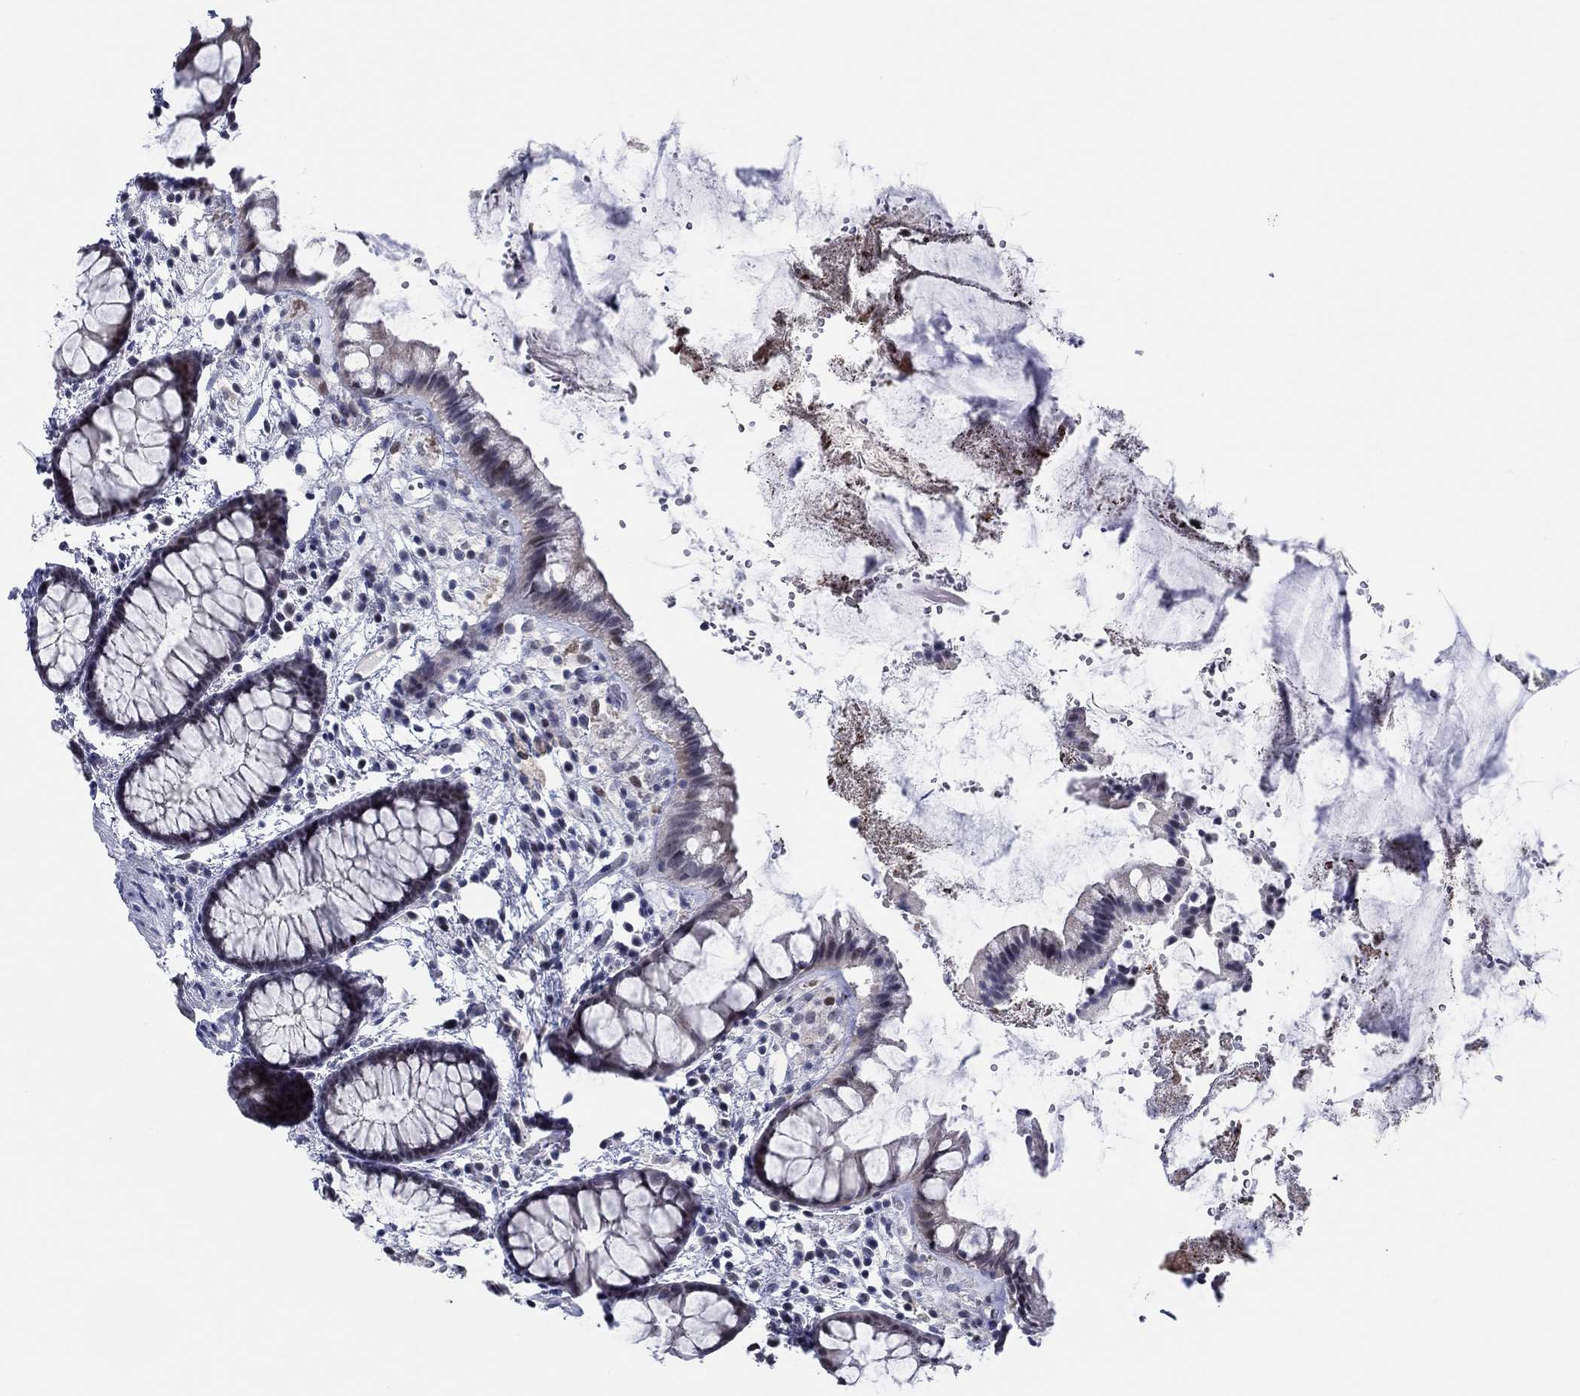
{"staining": {"intensity": "negative", "quantity": "none", "location": "none"}, "tissue": "rectum", "cell_type": "Glandular cells", "image_type": "normal", "snomed": [{"axis": "morphology", "description": "Normal tissue, NOS"}, {"axis": "topography", "description": "Rectum"}], "caption": "Histopathology image shows no protein positivity in glandular cells of normal rectum.", "gene": "SLC34A1", "patient": {"sex": "female", "age": 62}}